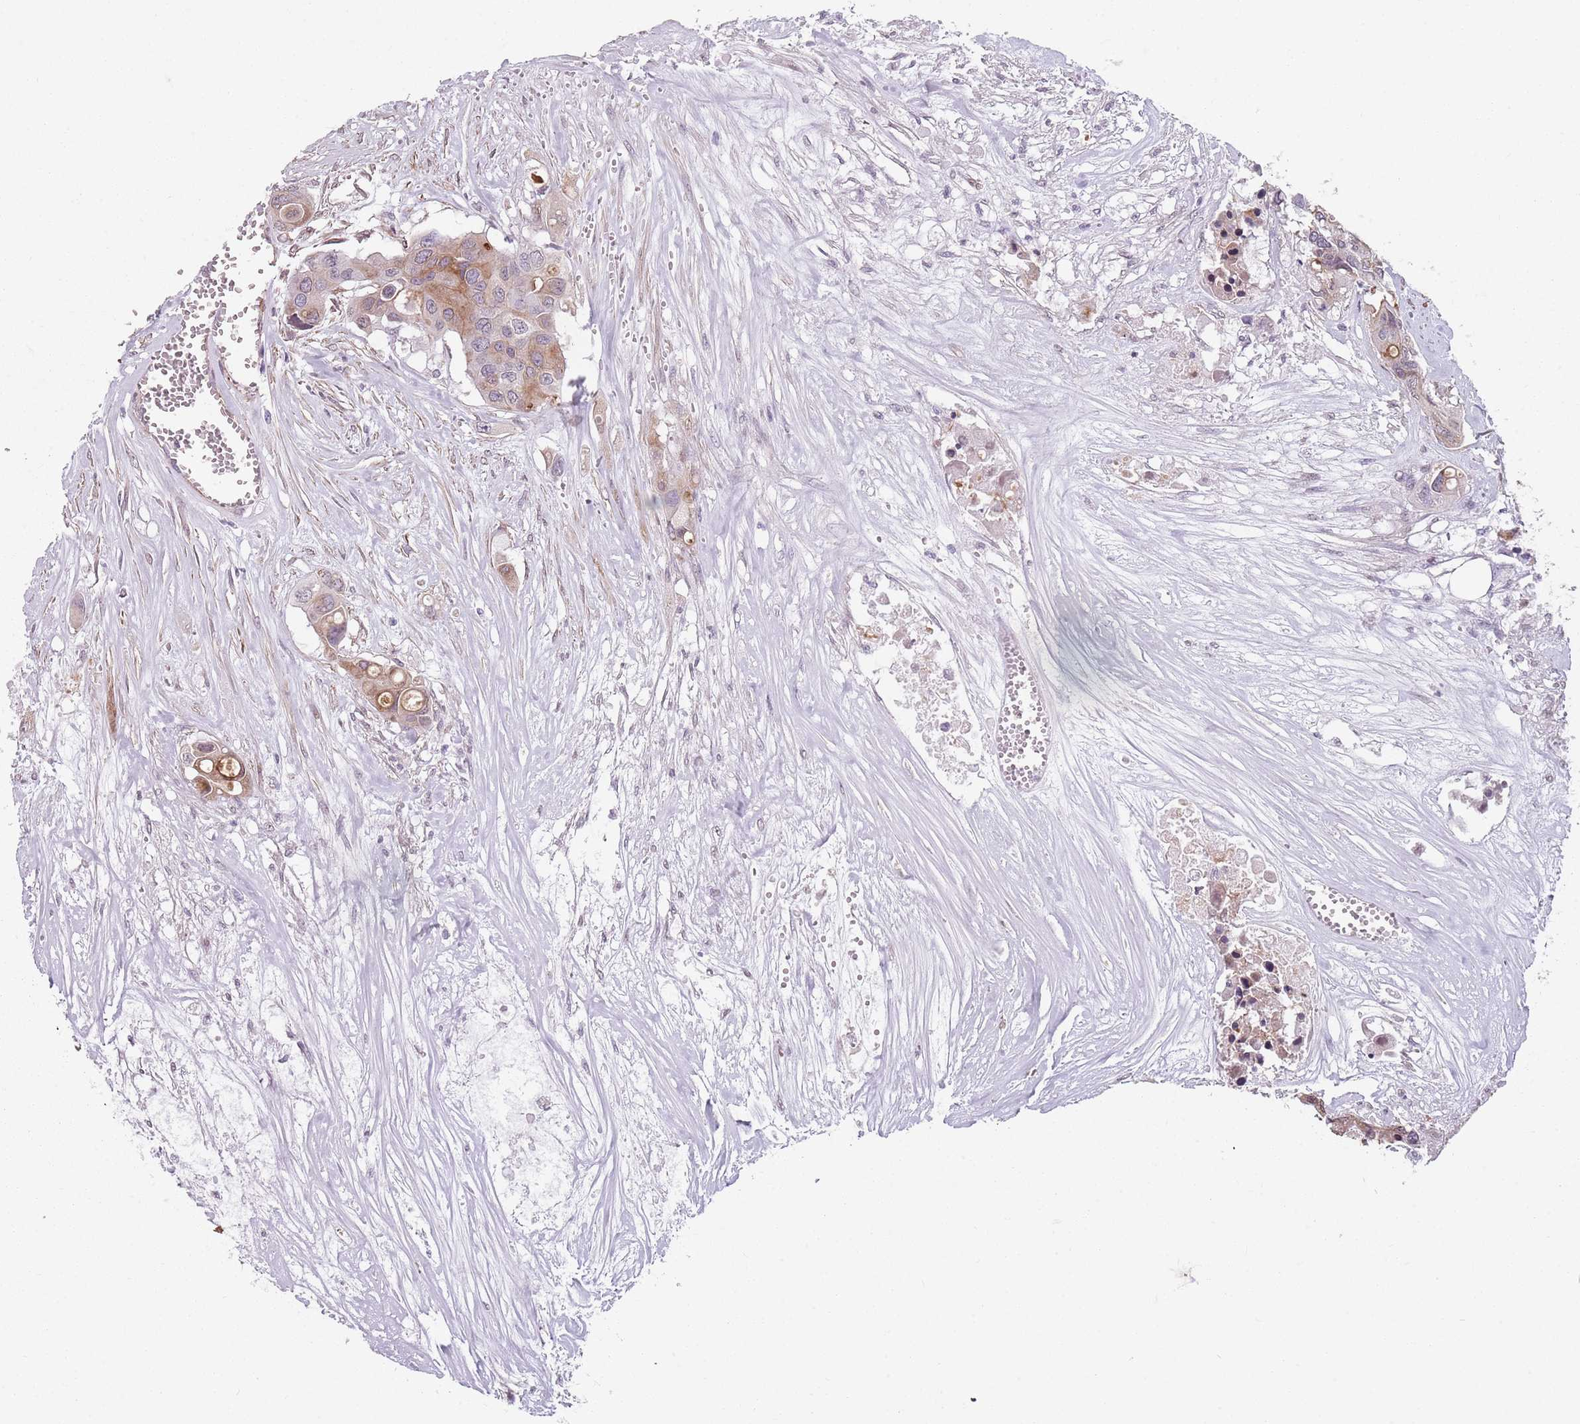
{"staining": {"intensity": "moderate", "quantity": "25%-75%", "location": "cytoplasmic/membranous"}, "tissue": "colorectal cancer", "cell_type": "Tumor cells", "image_type": "cancer", "snomed": [{"axis": "morphology", "description": "Adenocarcinoma, NOS"}, {"axis": "topography", "description": "Colon"}], "caption": "Approximately 25%-75% of tumor cells in human colorectal cancer (adenocarcinoma) display moderate cytoplasmic/membranous protein staining as visualized by brown immunohistochemical staining.", "gene": "TMC4", "patient": {"sex": "male", "age": 77}}